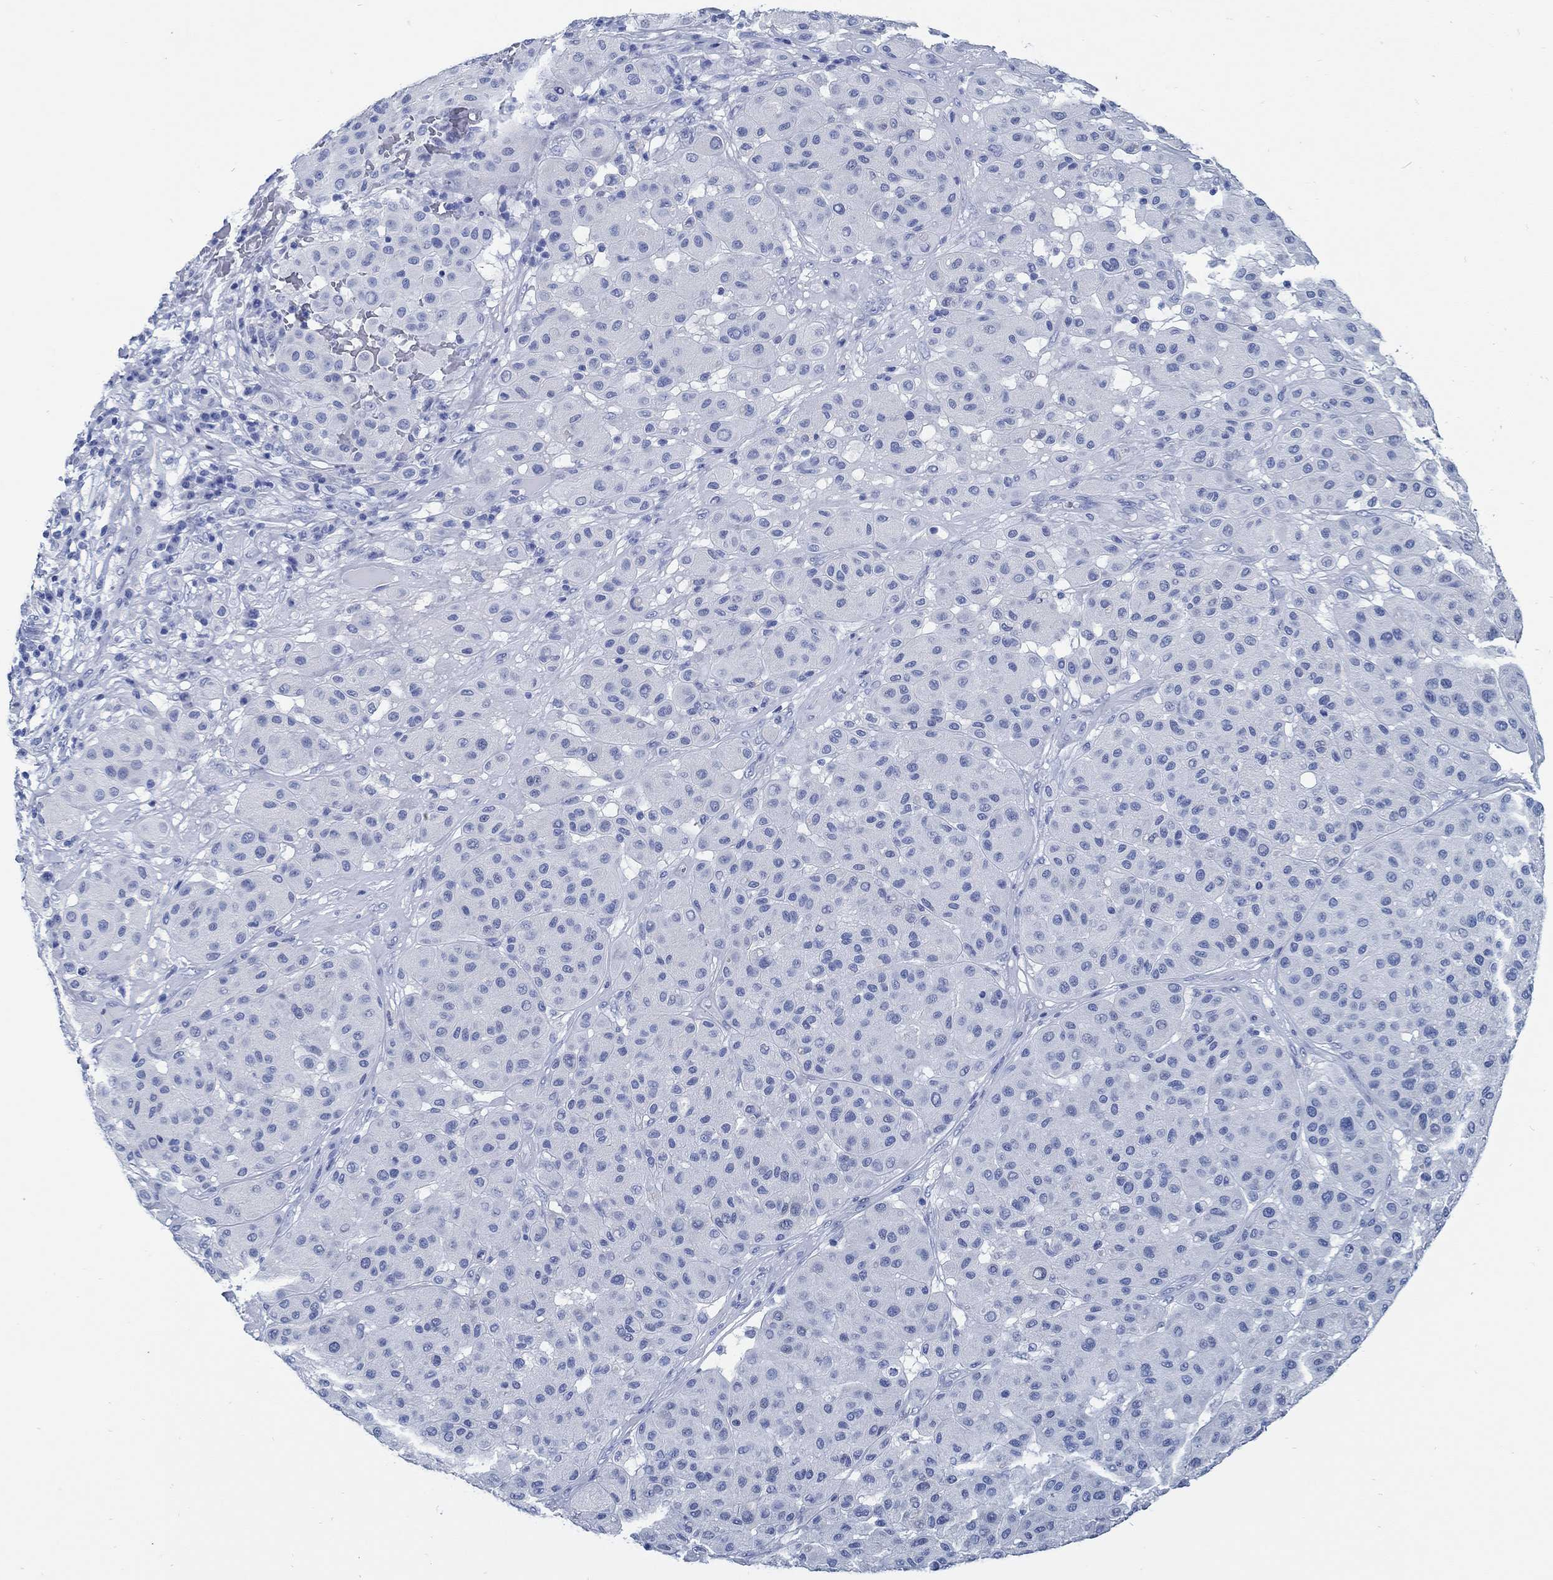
{"staining": {"intensity": "negative", "quantity": "none", "location": "none"}, "tissue": "melanoma", "cell_type": "Tumor cells", "image_type": "cancer", "snomed": [{"axis": "morphology", "description": "Malignant melanoma, Metastatic site"}, {"axis": "topography", "description": "Smooth muscle"}], "caption": "Immunohistochemical staining of human malignant melanoma (metastatic site) displays no significant expression in tumor cells.", "gene": "SLC45A1", "patient": {"sex": "male", "age": 41}}